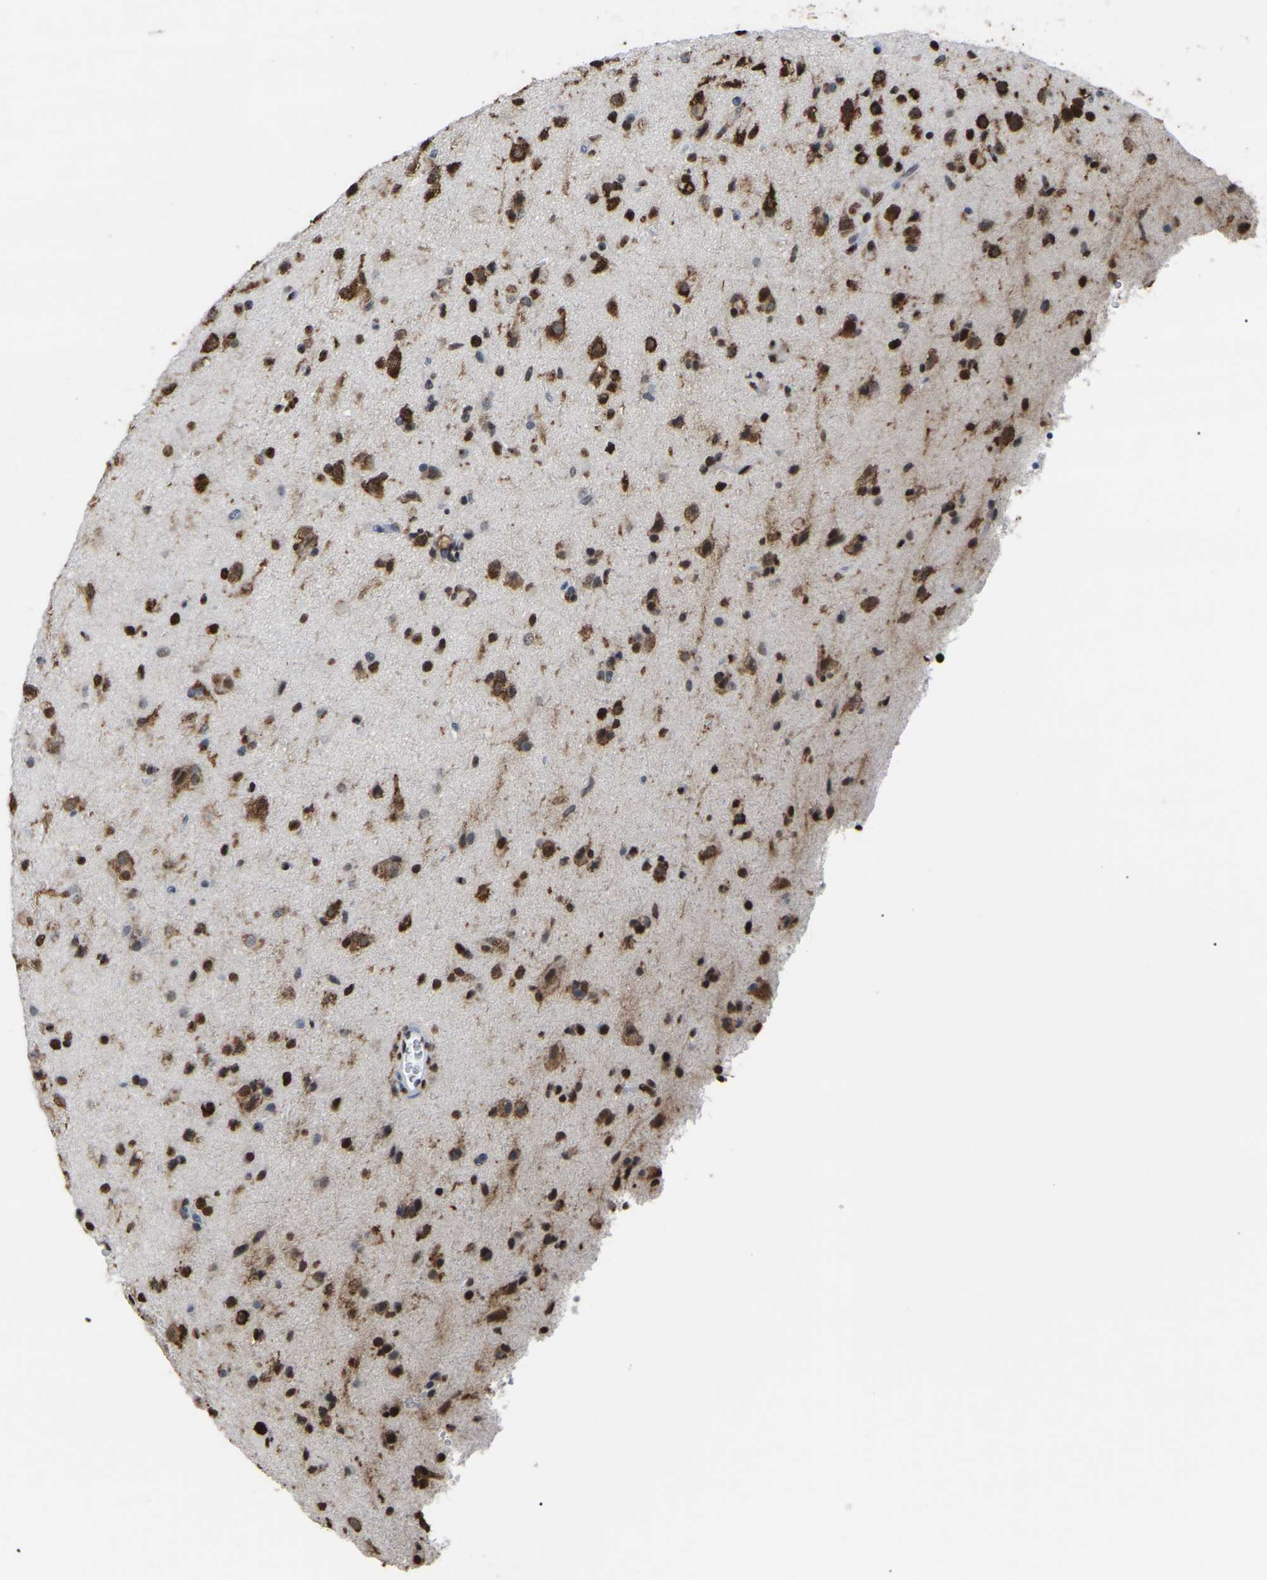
{"staining": {"intensity": "strong", "quantity": ">75%", "location": "nuclear"}, "tissue": "glioma", "cell_type": "Tumor cells", "image_type": "cancer", "snomed": [{"axis": "morphology", "description": "Glioma, malignant, Low grade"}, {"axis": "topography", "description": "Brain"}], "caption": "IHC of human glioma reveals high levels of strong nuclear positivity in approximately >75% of tumor cells.", "gene": "RBL2", "patient": {"sex": "male", "age": 65}}